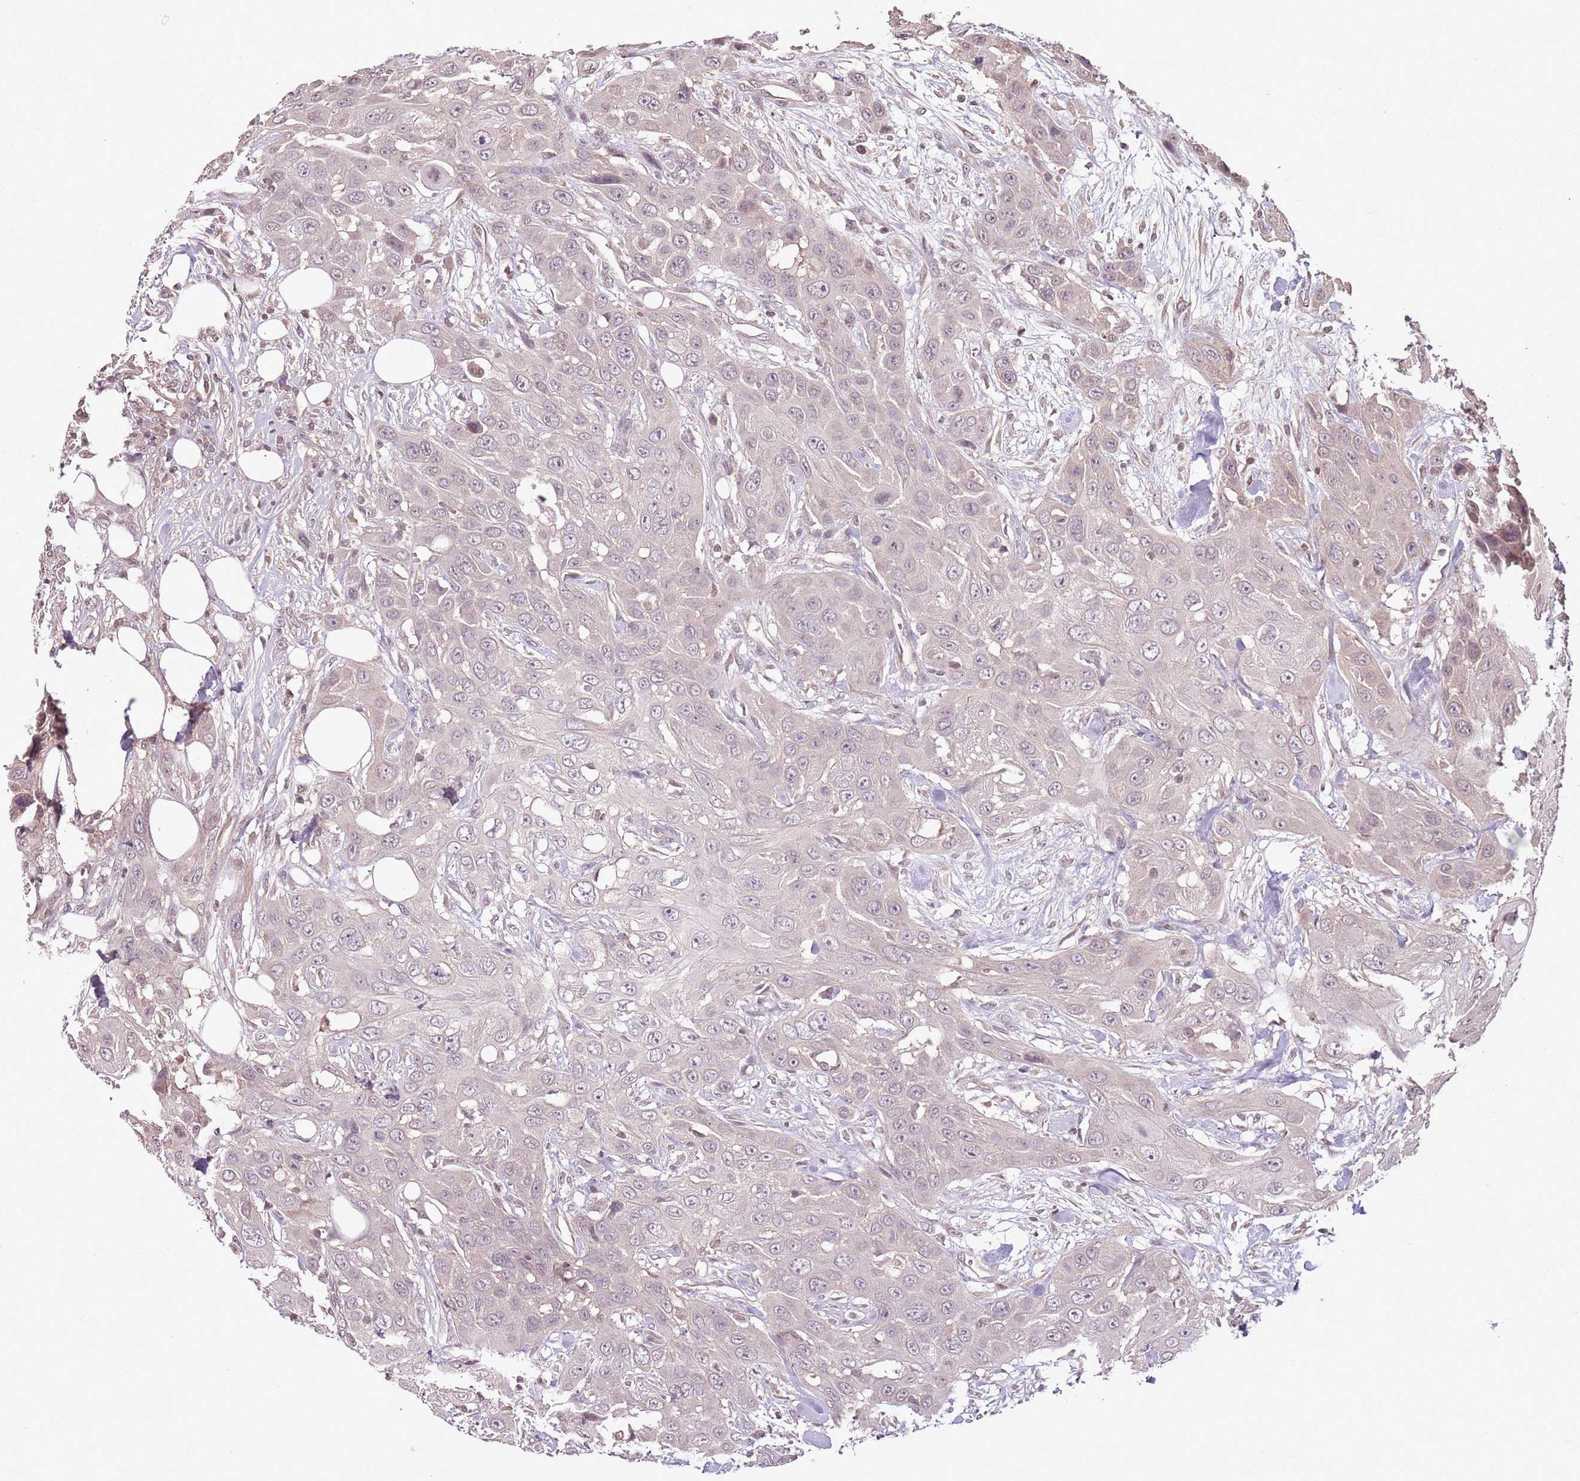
{"staining": {"intensity": "weak", "quantity": "<25%", "location": "nuclear"}, "tissue": "head and neck cancer", "cell_type": "Tumor cells", "image_type": "cancer", "snomed": [{"axis": "morphology", "description": "Squamous cell carcinoma, NOS"}, {"axis": "topography", "description": "Head-Neck"}], "caption": "Human head and neck squamous cell carcinoma stained for a protein using immunohistochemistry shows no staining in tumor cells.", "gene": "CAPN9", "patient": {"sex": "male", "age": 81}}